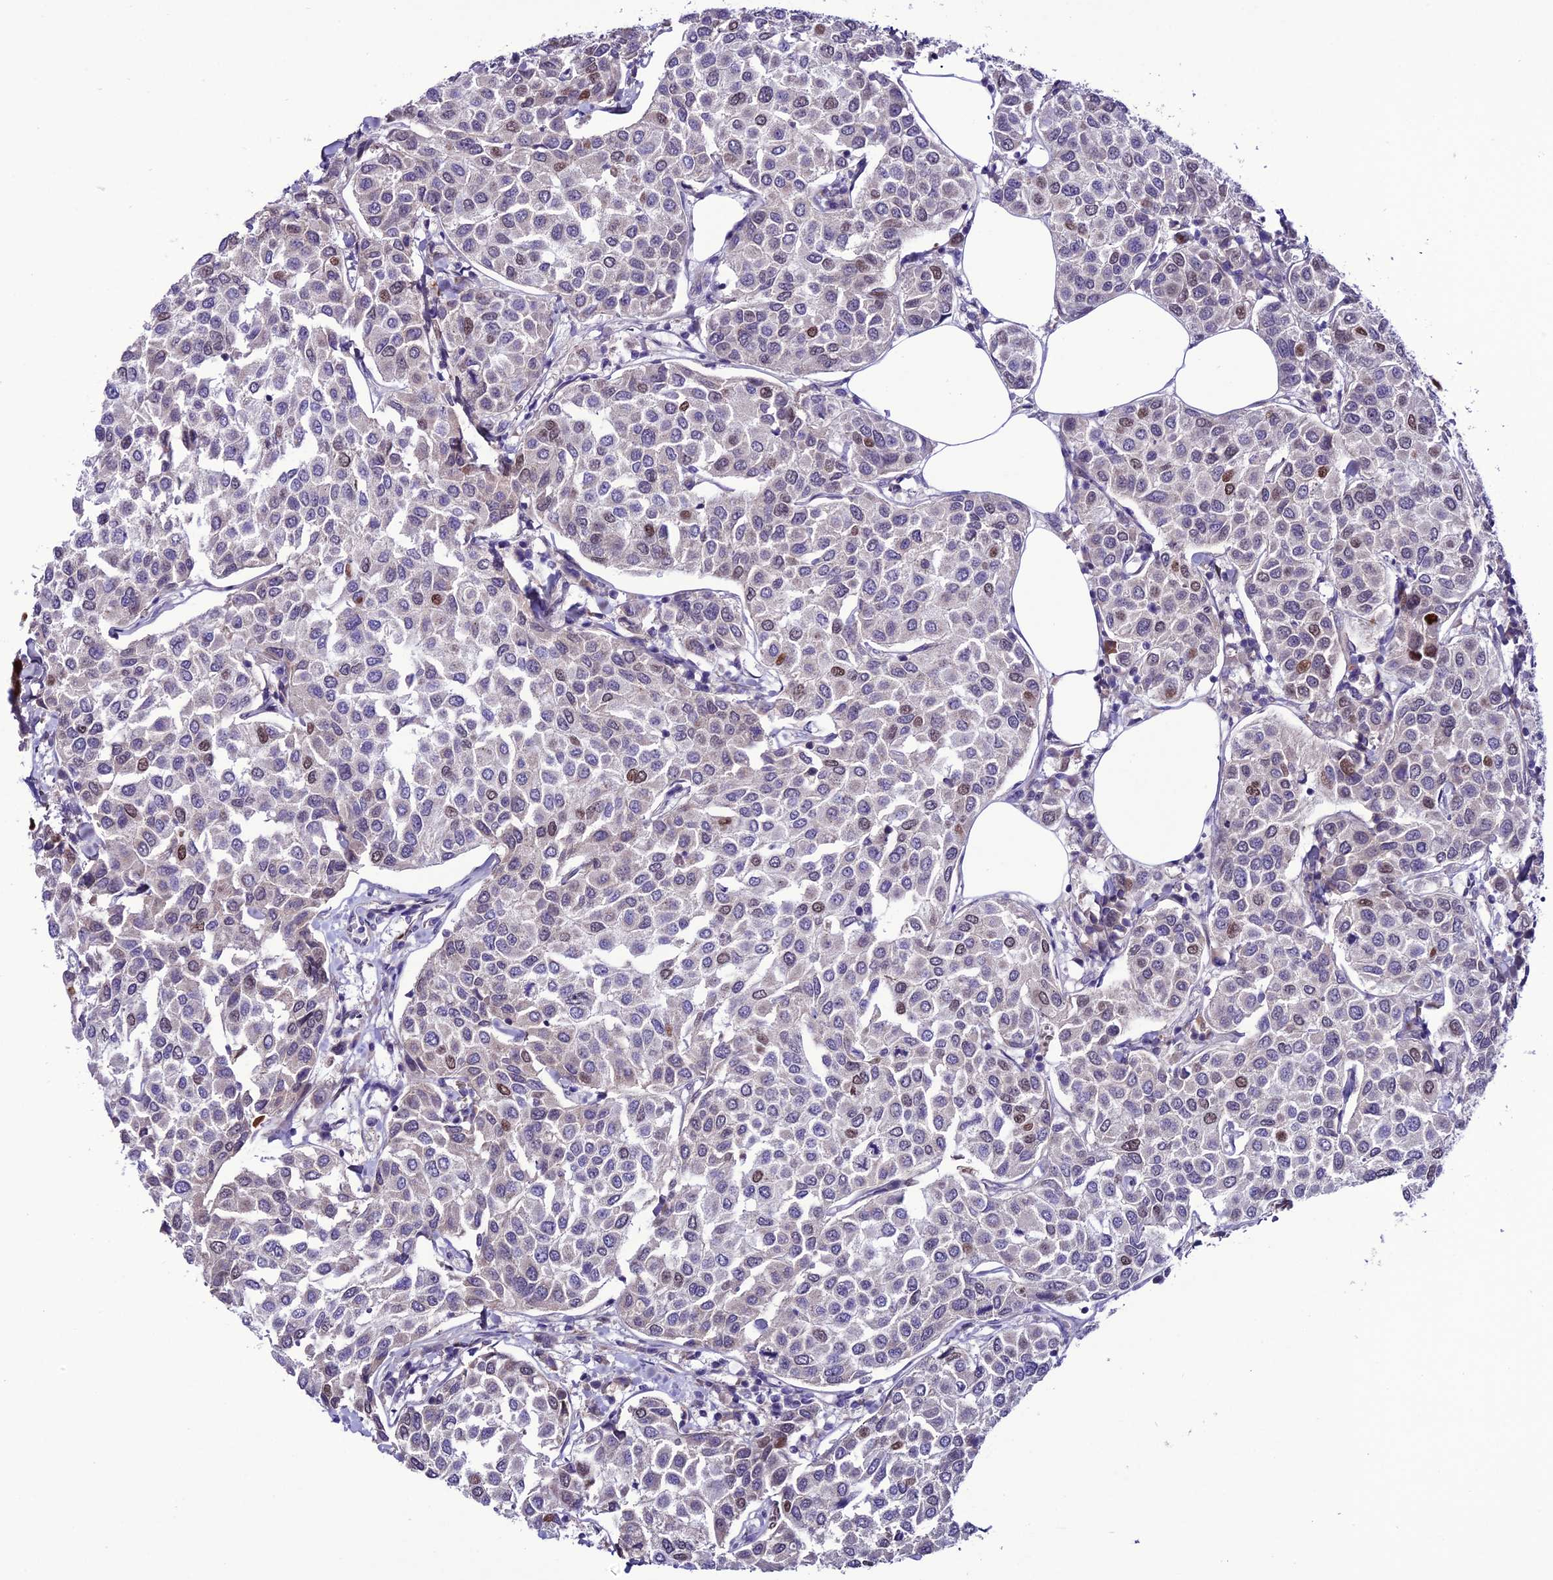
{"staining": {"intensity": "moderate", "quantity": "<25%", "location": "nuclear"}, "tissue": "breast cancer", "cell_type": "Tumor cells", "image_type": "cancer", "snomed": [{"axis": "morphology", "description": "Duct carcinoma"}, {"axis": "topography", "description": "Breast"}], "caption": "This photomicrograph demonstrates immunohistochemistry staining of breast infiltrating ductal carcinoma, with low moderate nuclear positivity in about <25% of tumor cells.", "gene": "ZNF707", "patient": {"sex": "female", "age": 55}}